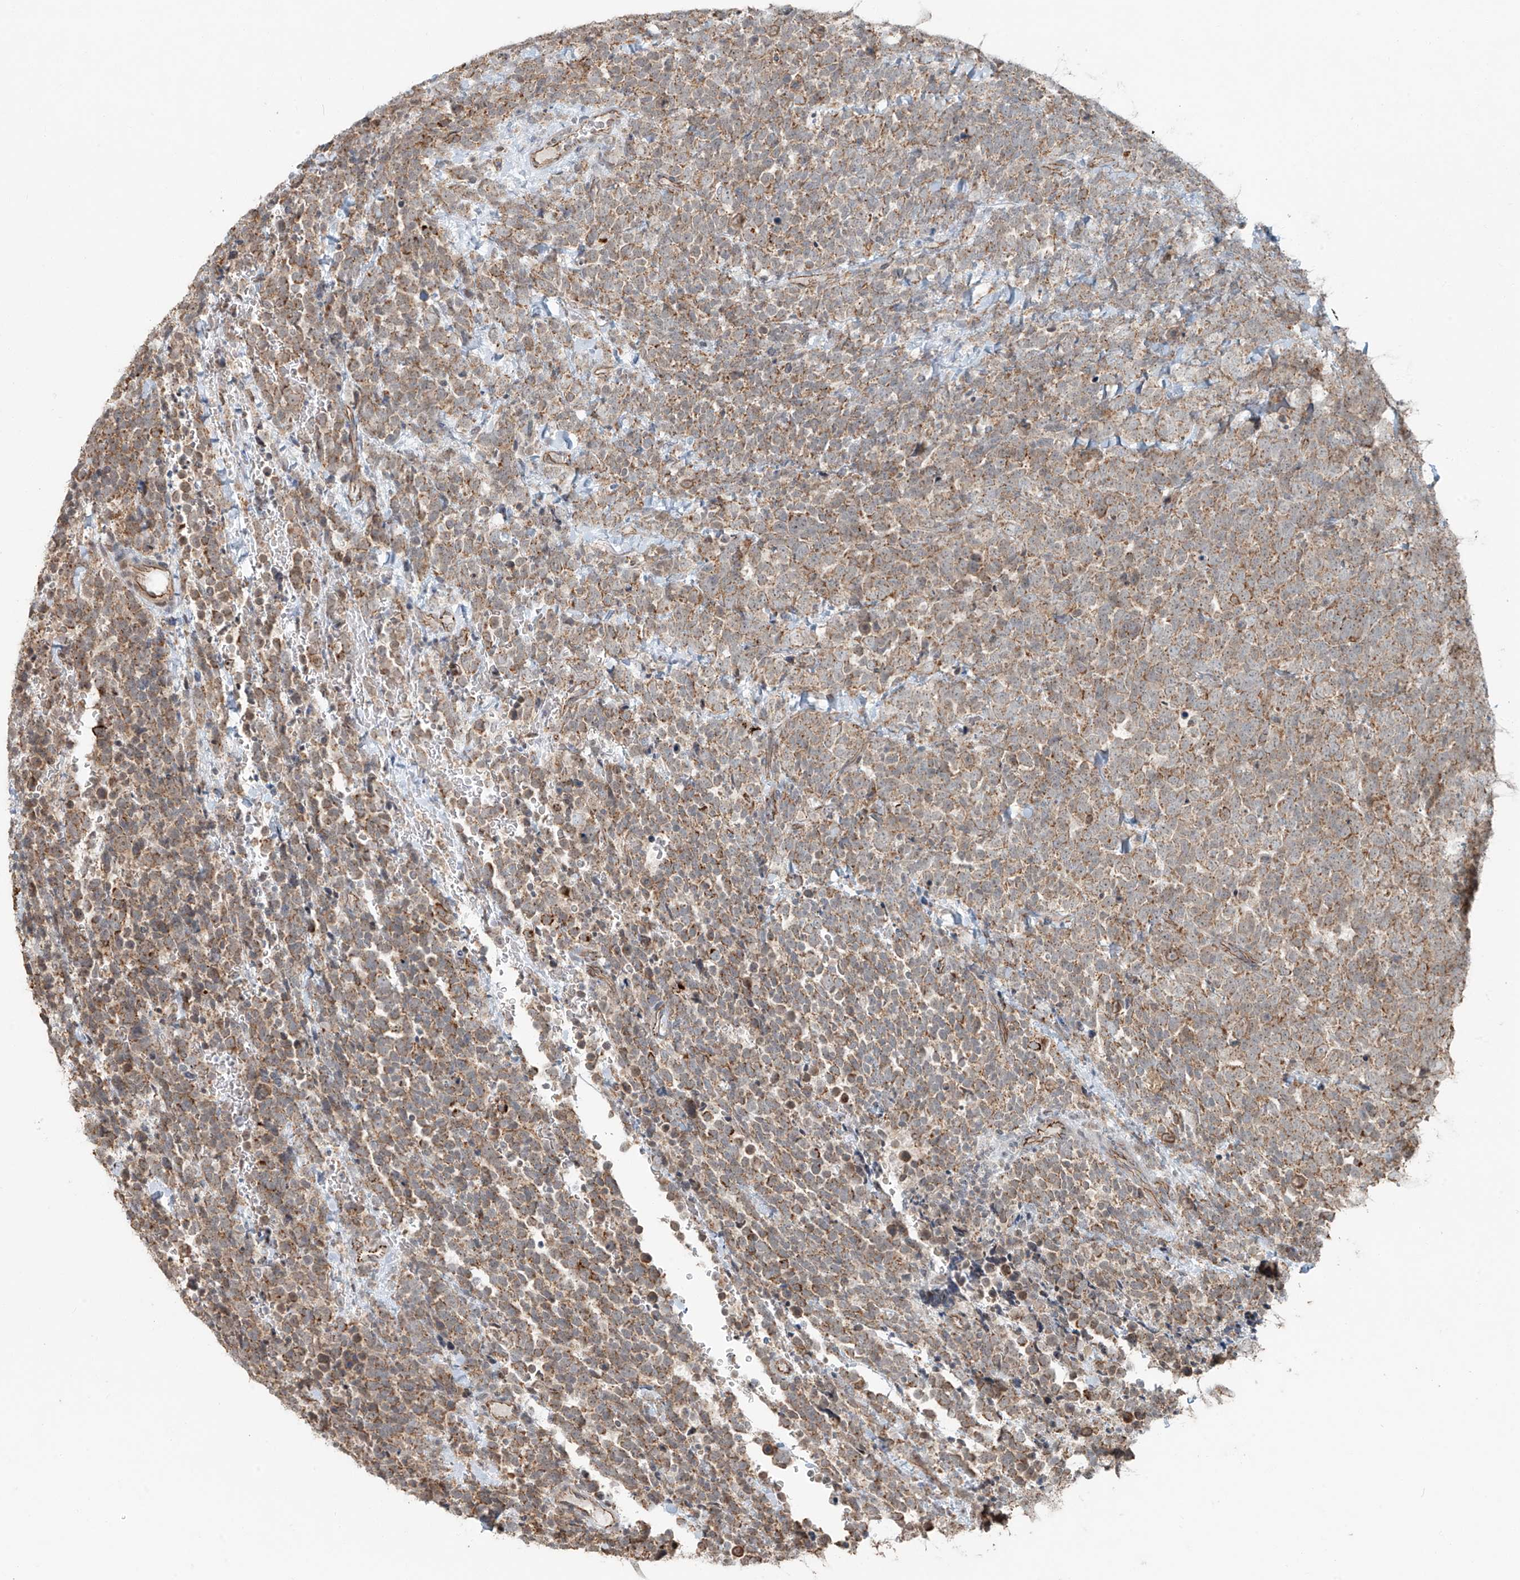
{"staining": {"intensity": "moderate", "quantity": ">75%", "location": "cytoplasmic/membranous"}, "tissue": "urothelial cancer", "cell_type": "Tumor cells", "image_type": "cancer", "snomed": [{"axis": "morphology", "description": "Urothelial carcinoma, High grade"}, {"axis": "topography", "description": "Urinary bladder"}], "caption": "A medium amount of moderate cytoplasmic/membranous expression is appreciated in approximately >75% of tumor cells in urothelial carcinoma (high-grade) tissue. (Stains: DAB (3,3'-diaminobenzidine) in brown, nuclei in blue, Microscopy: brightfield microscopy at high magnification).", "gene": "ZNF16", "patient": {"sex": "female", "age": 82}}